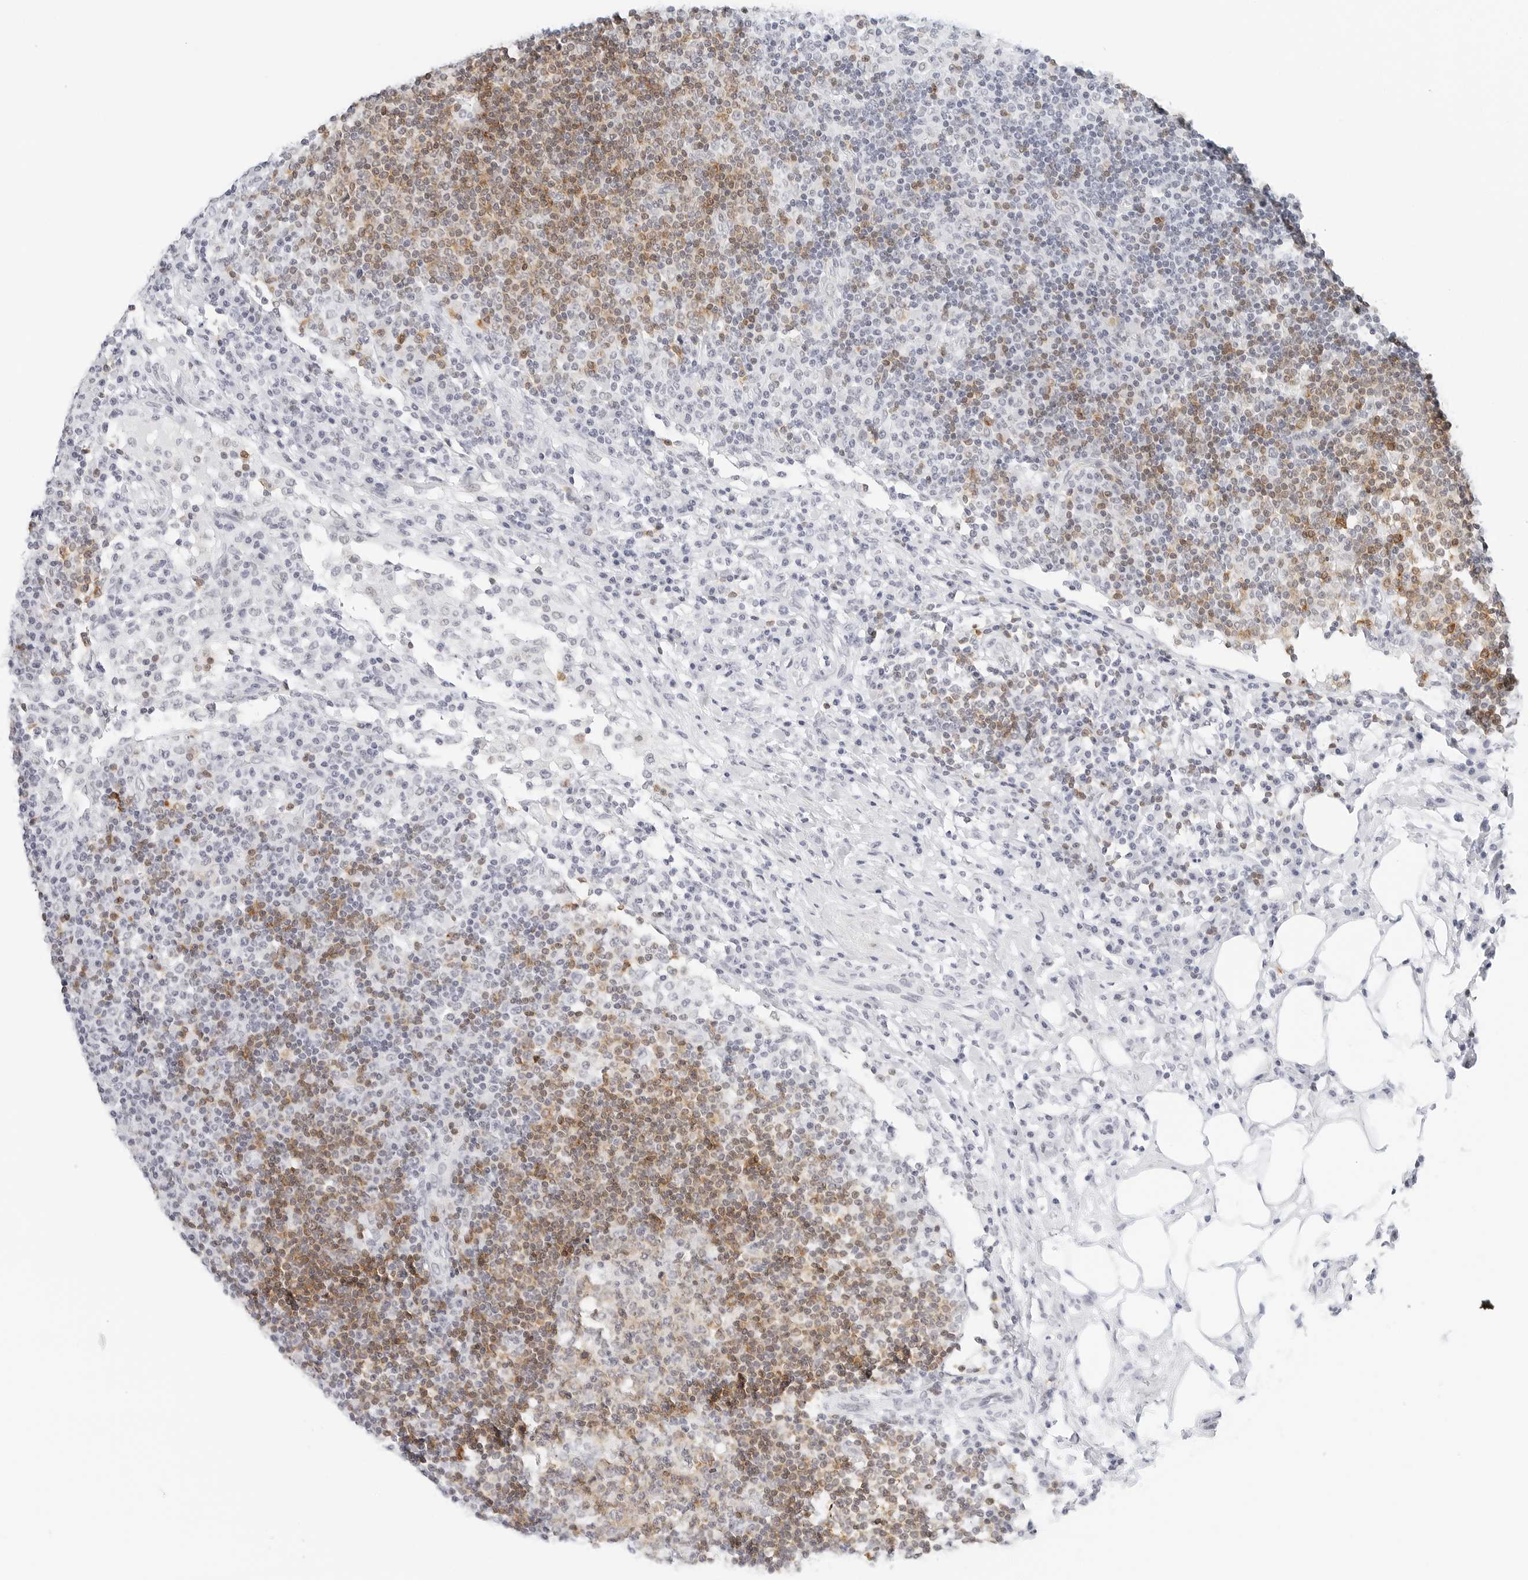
{"staining": {"intensity": "weak", "quantity": ">75%", "location": "cytoplasmic/membranous"}, "tissue": "lymph node", "cell_type": "Germinal center cells", "image_type": "normal", "snomed": [{"axis": "morphology", "description": "Normal tissue, NOS"}, {"axis": "topography", "description": "Lymph node"}], "caption": "A micrograph of lymph node stained for a protein reveals weak cytoplasmic/membranous brown staining in germinal center cells. The staining was performed using DAB to visualize the protein expression in brown, while the nuclei were stained in blue with hematoxylin (Magnification: 20x).", "gene": "CD22", "patient": {"sex": "female", "age": 53}}